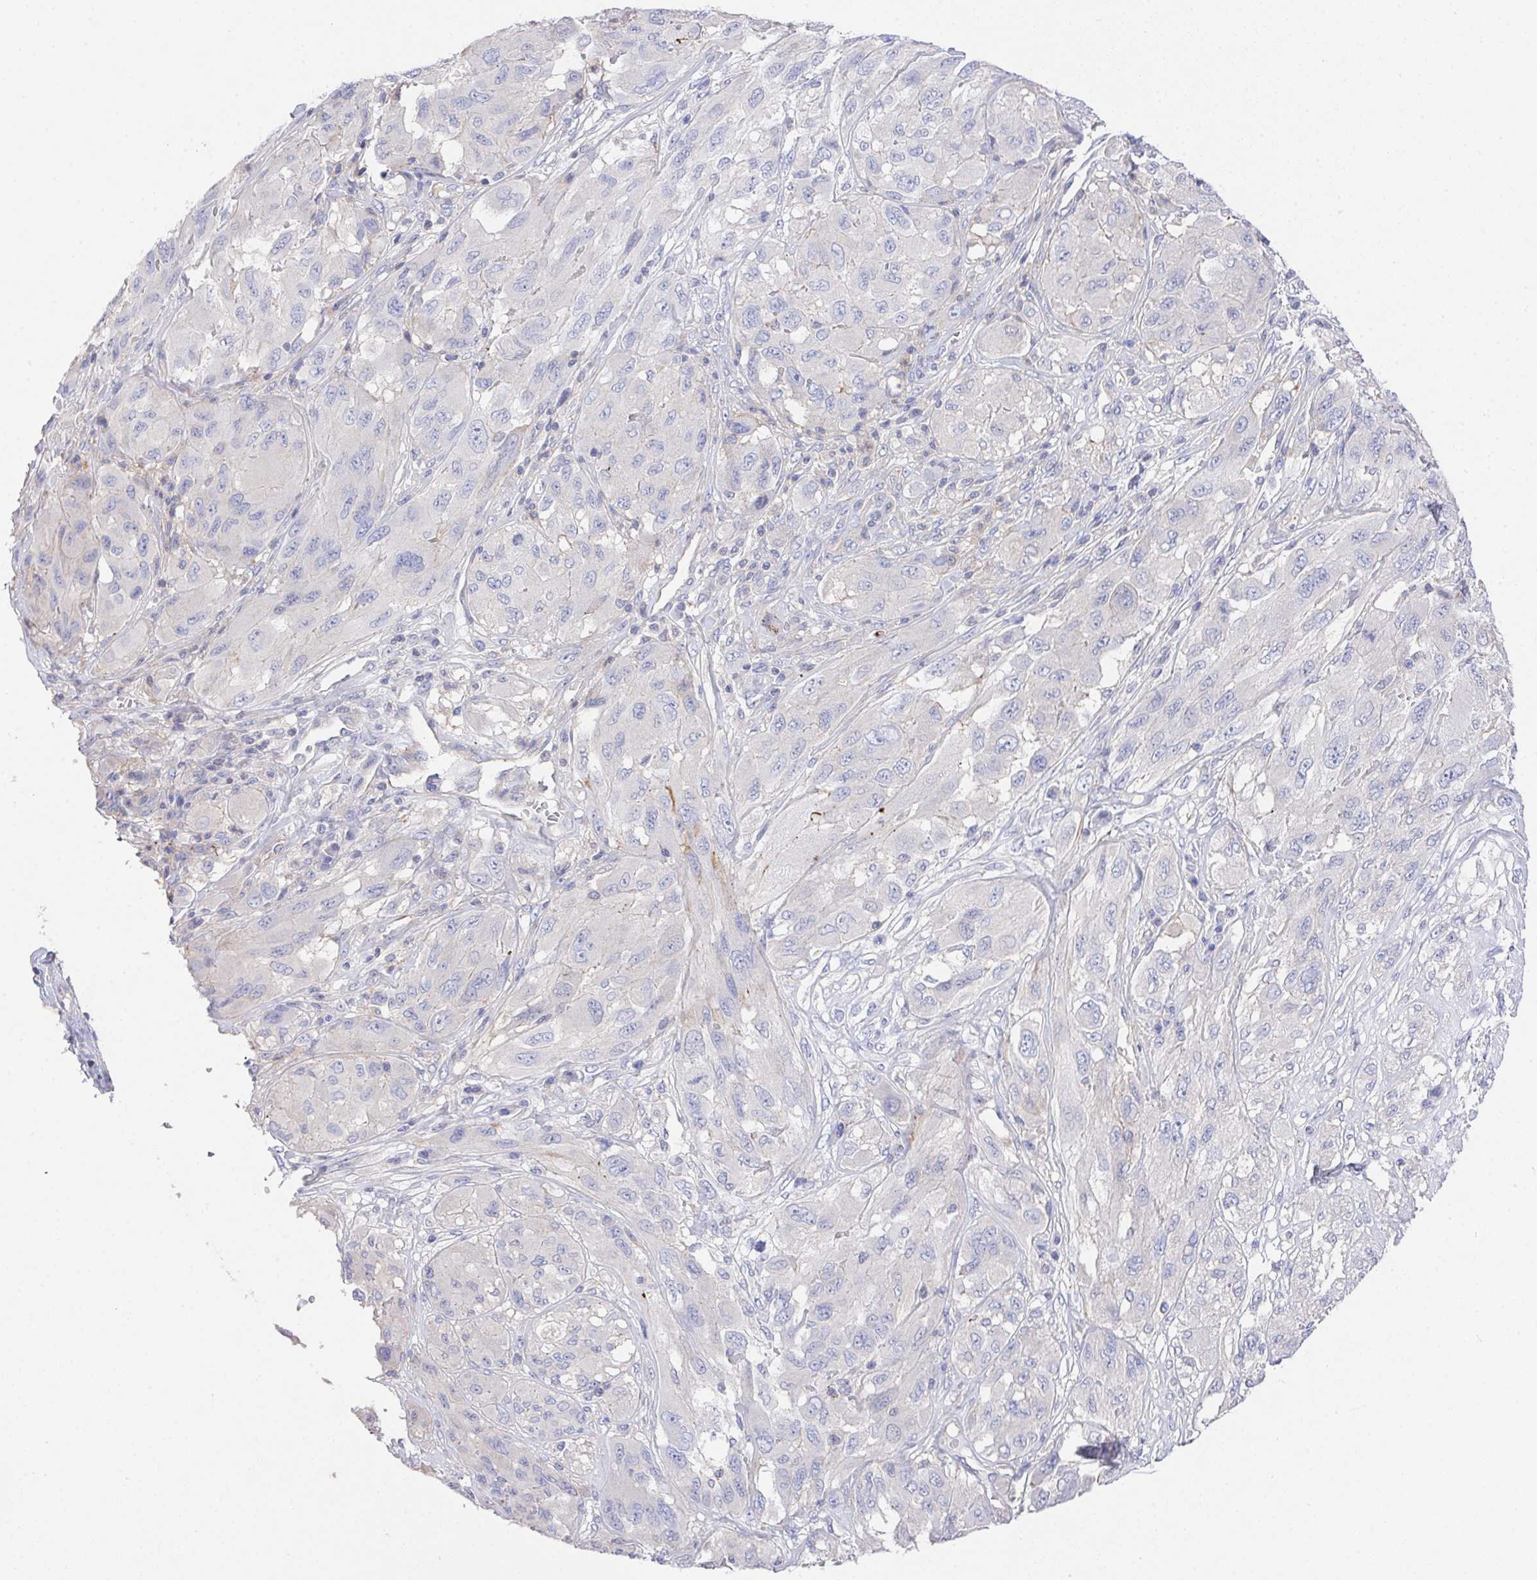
{"staining": {"intensity": "negative", "quantity": "none", "location": "none"}, "tissue": "melanoma", "cell_type": "Tumor cells", "image_type": "cancer", "snomed": [{"axis": "morphology", "description": "Malignant melanoma, NOS"}, {"axis": "topography", "description": "Skin"}], "caption": "Photomicrograph shows no significant protein expression in tumor cells of malignant melanoma. The staining is performed using DAB (3,3'-diaminobenzidine) brown chromogen with nuclei counter-stained in using hematoxylin.", "gene": "PRG3", "patient": {"sex": "female", "age": 91}}